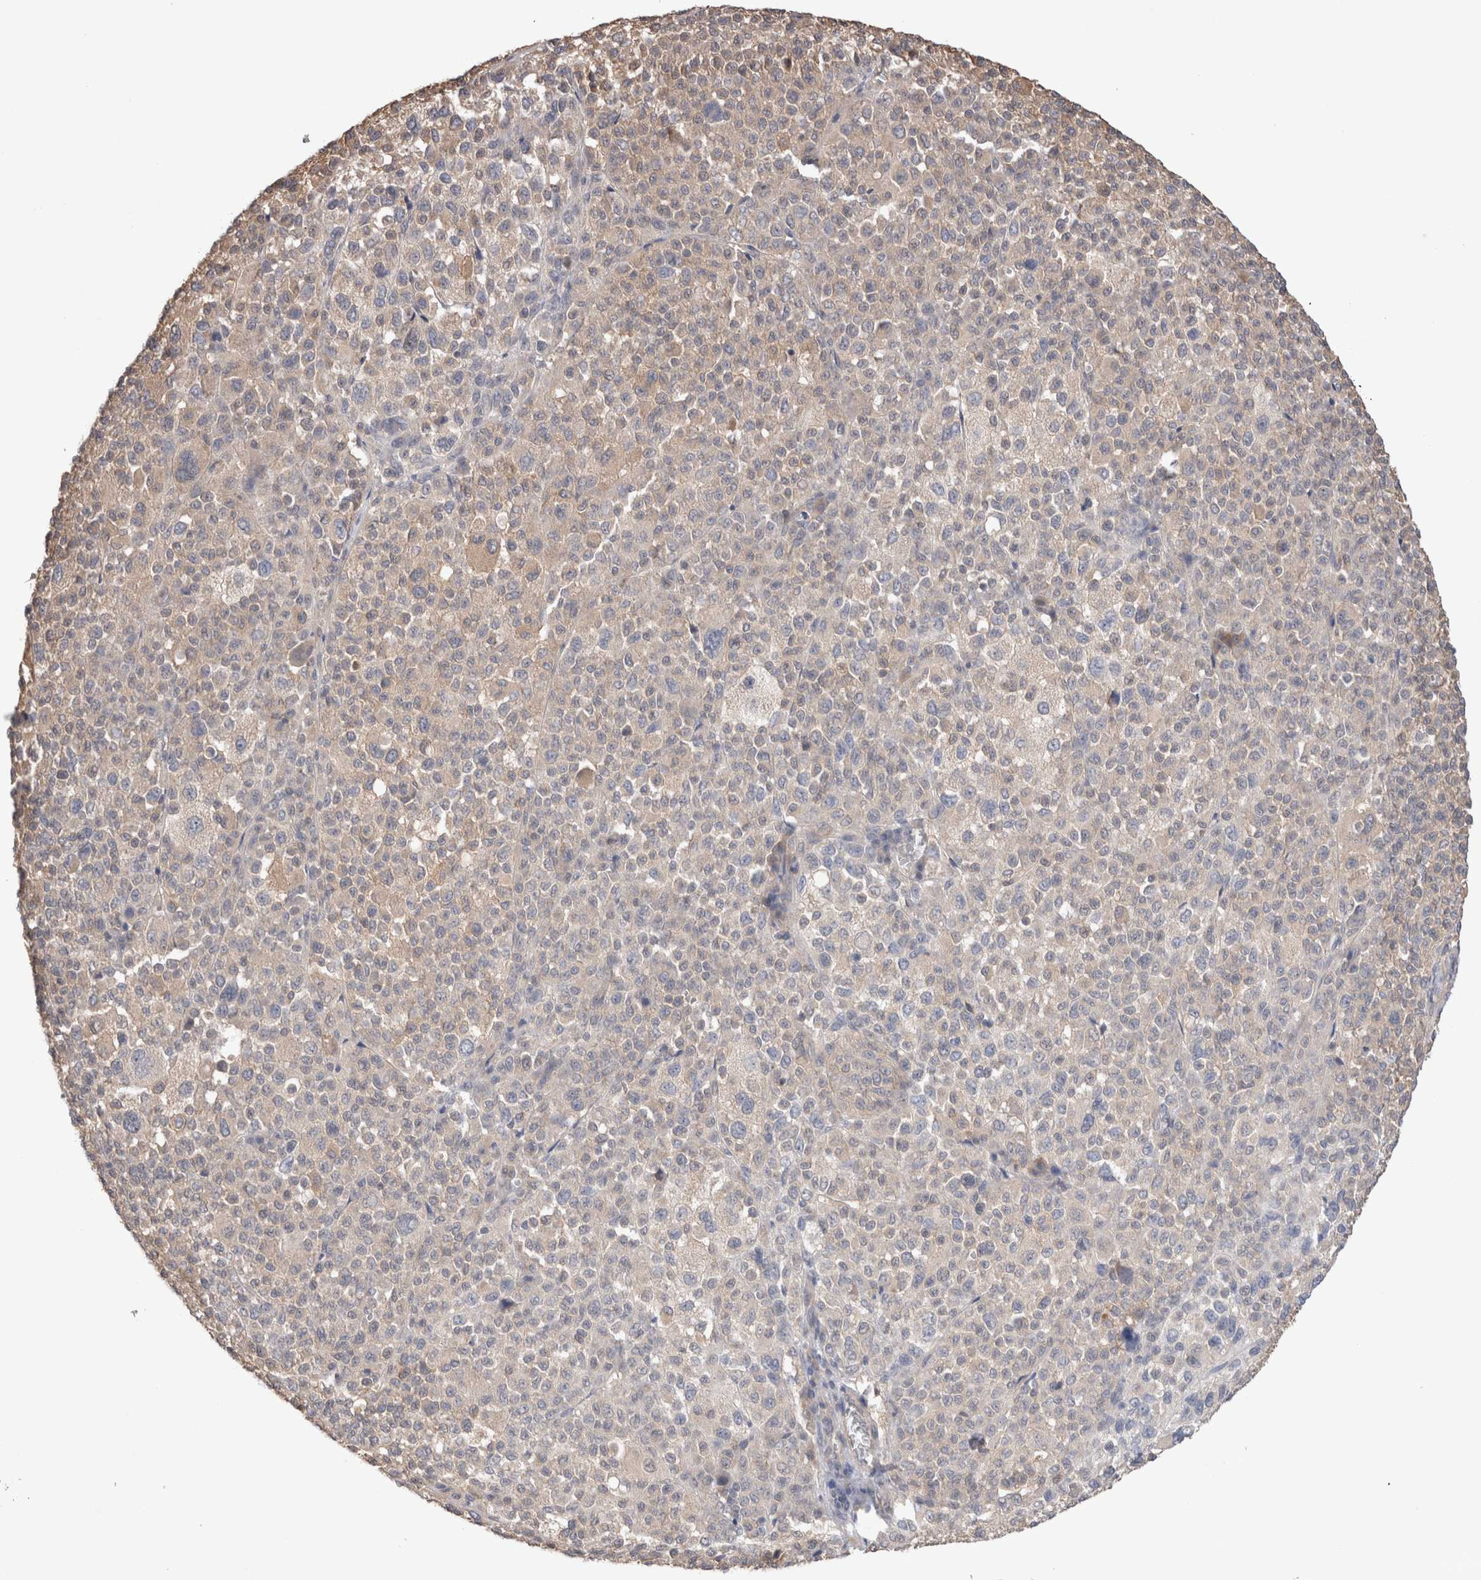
{"staining": {"intensity": "weak", "quantity": "25%-75%", "location": "cytoplasmic/membranous"}, "tissue": "melanoma", "cell_type": "Tumor cells", "image_type": "cancer", "snomed": [{"axis": "morphology", "description": "Malignant melanoma, Metastatic site"}, {"axis": "topography", "description": "Skin"}], "caption": "Melanoma was stained to show a protein in brown. There is low levels of weak cytoplasmic/membranous expression in about 25%-75% of tumor cells.", "gene": "OTOR", "patient": {"sex": "female", "age": 74}}